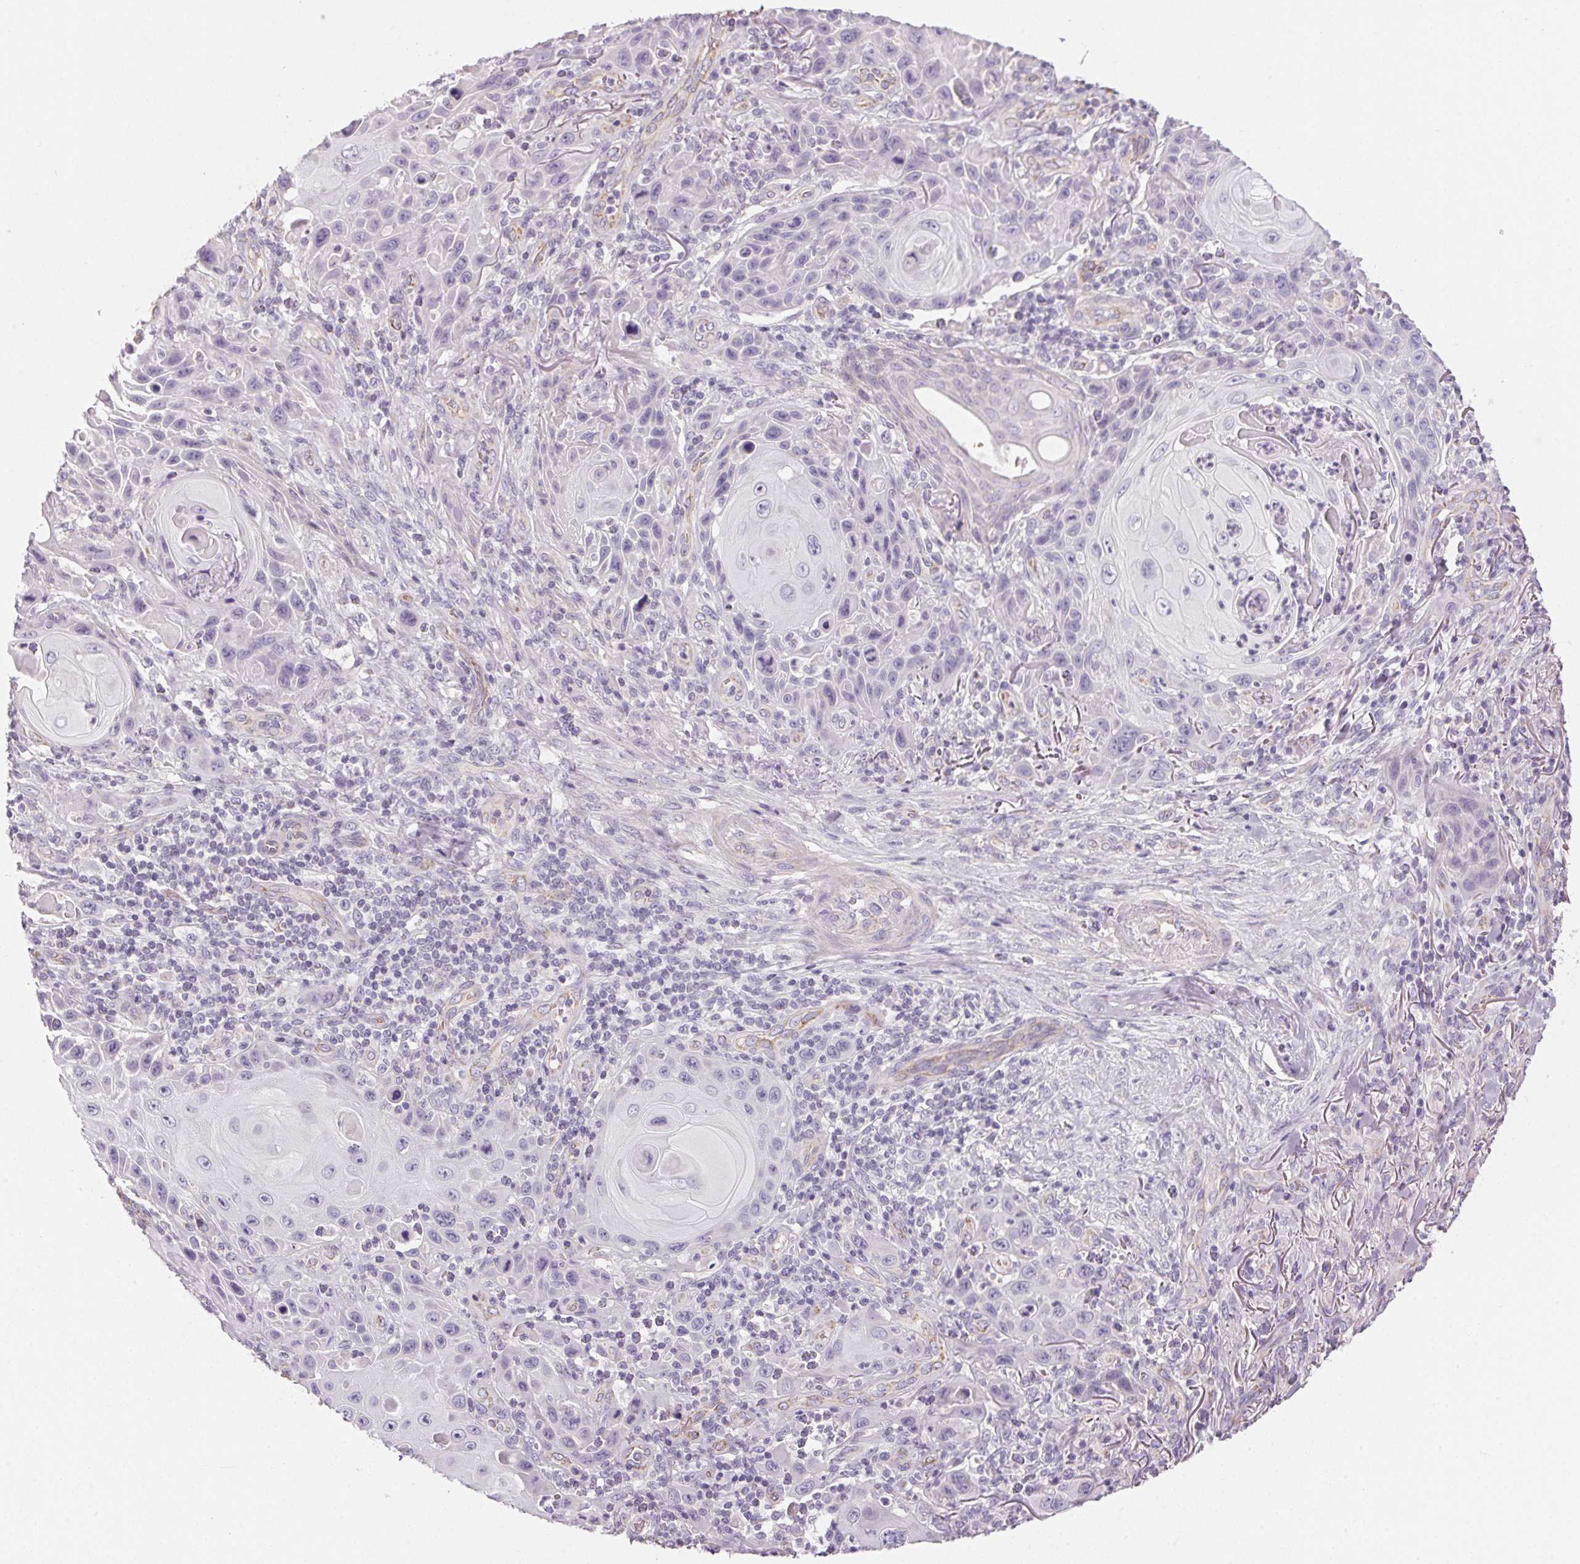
{"staining": {"intensity": "negative", "quantity": "none", "location": "none"}, "tissue": "skin cancer", "cell_type": "Tumor cells", "image_type": "cancer", "snomed": [{"axis": "morphology", "description": "Squamous cell carcinoma, NOS"}, {"axis": "topography", "description": "Skin"}], "caption": "This is an immunohistochemistry (IHC) histopathology image of squamous cell carcinoma (skin). There is no expression in tumor cells.", "gene": "SMYD1", "patient": {"sex": "female", "age": 94}}